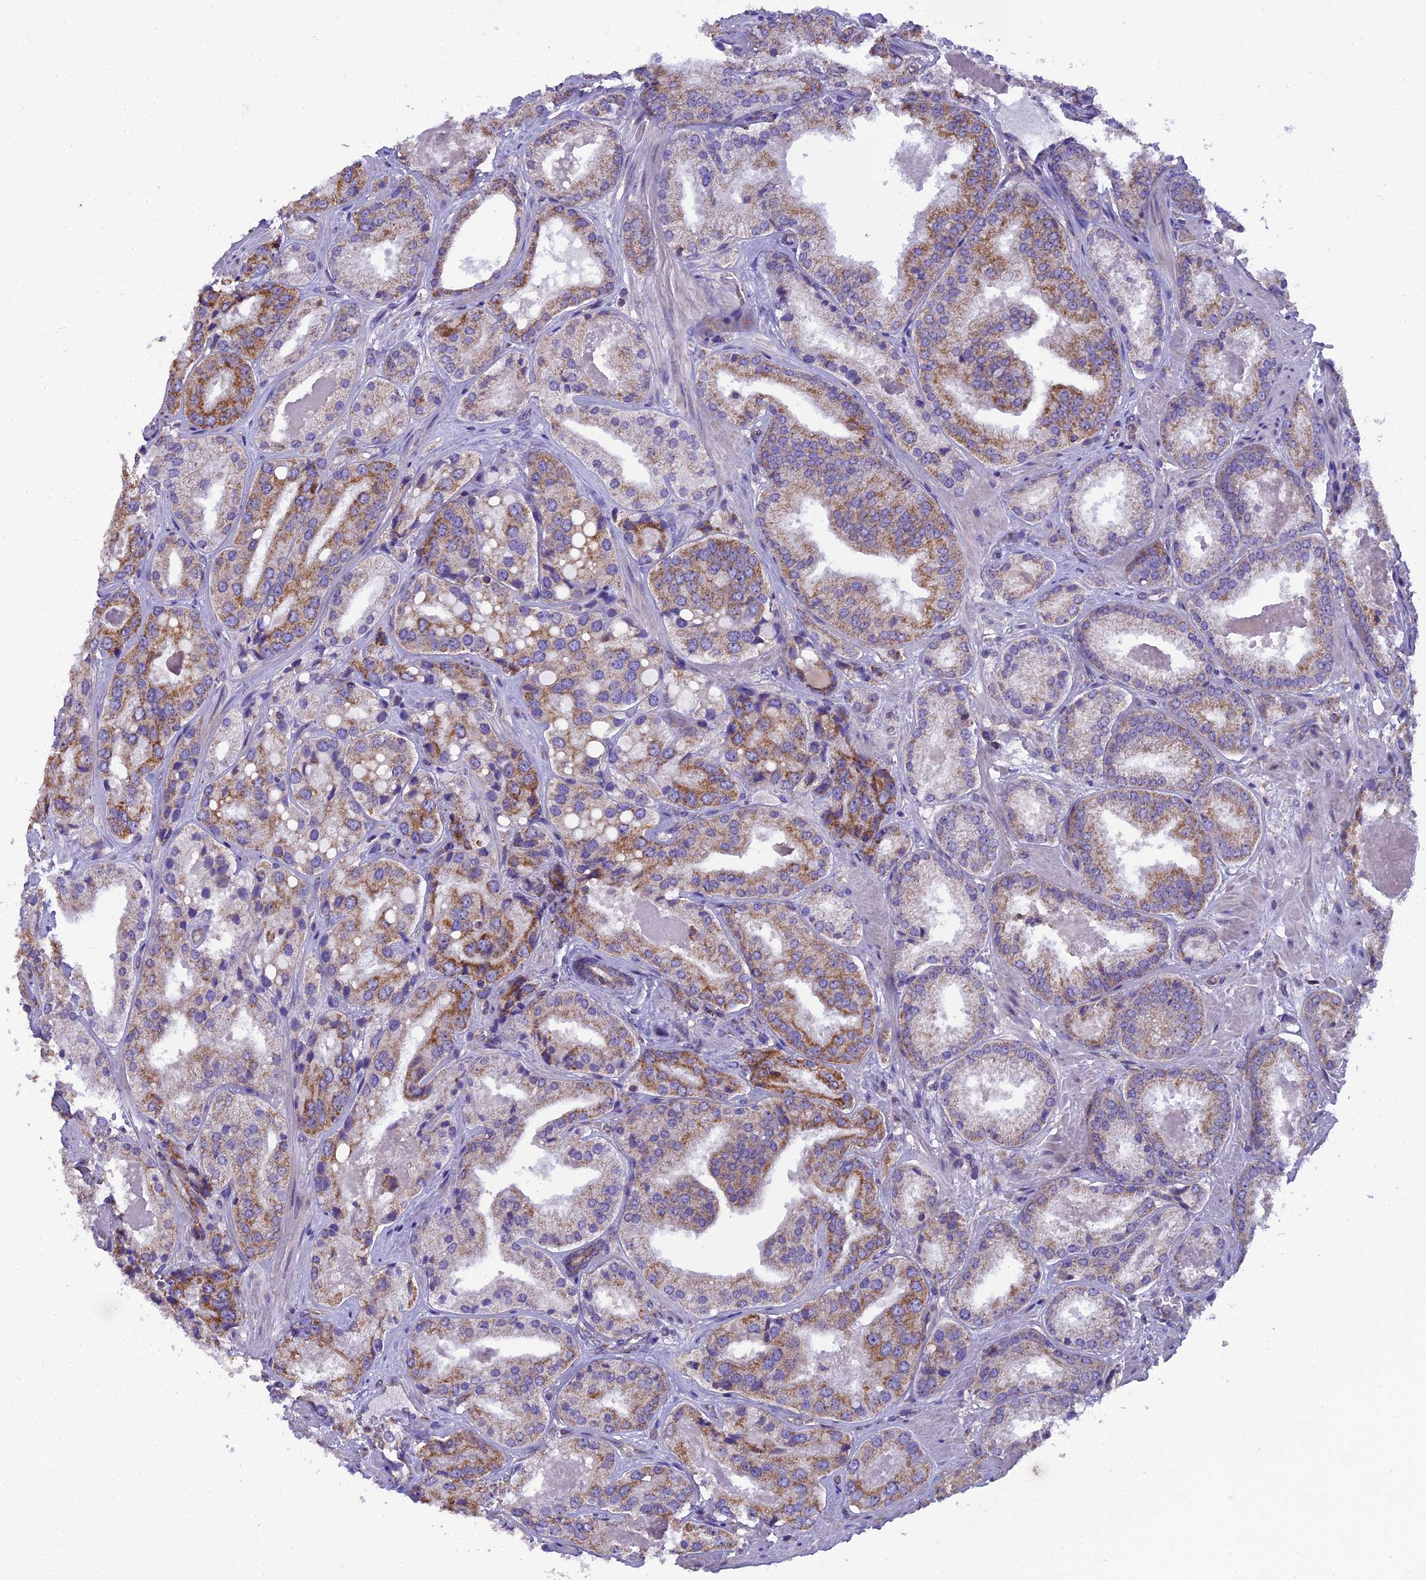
{"staining": {"intensity": "moderate", "quantity": ">75%", "location": "cytoplasmic/membranous"}, "tissue": "prostate cancer", "cell_type": "Tumor cells", "image_type": "cancer", "snomed": [{"axis": "morphology", "description": "Adenocarcinoma, High grade"}, {"axis": "topography", "description": "Prostate"}], "caption": "The immunohistochemical stain shows moderate cytoplasmic/membranous staining in tumor cells of high-grade adenocarcinoma (prostate) tissue.", "gene": "GPD1", "patient": {"sex": "male", "age": 63}}